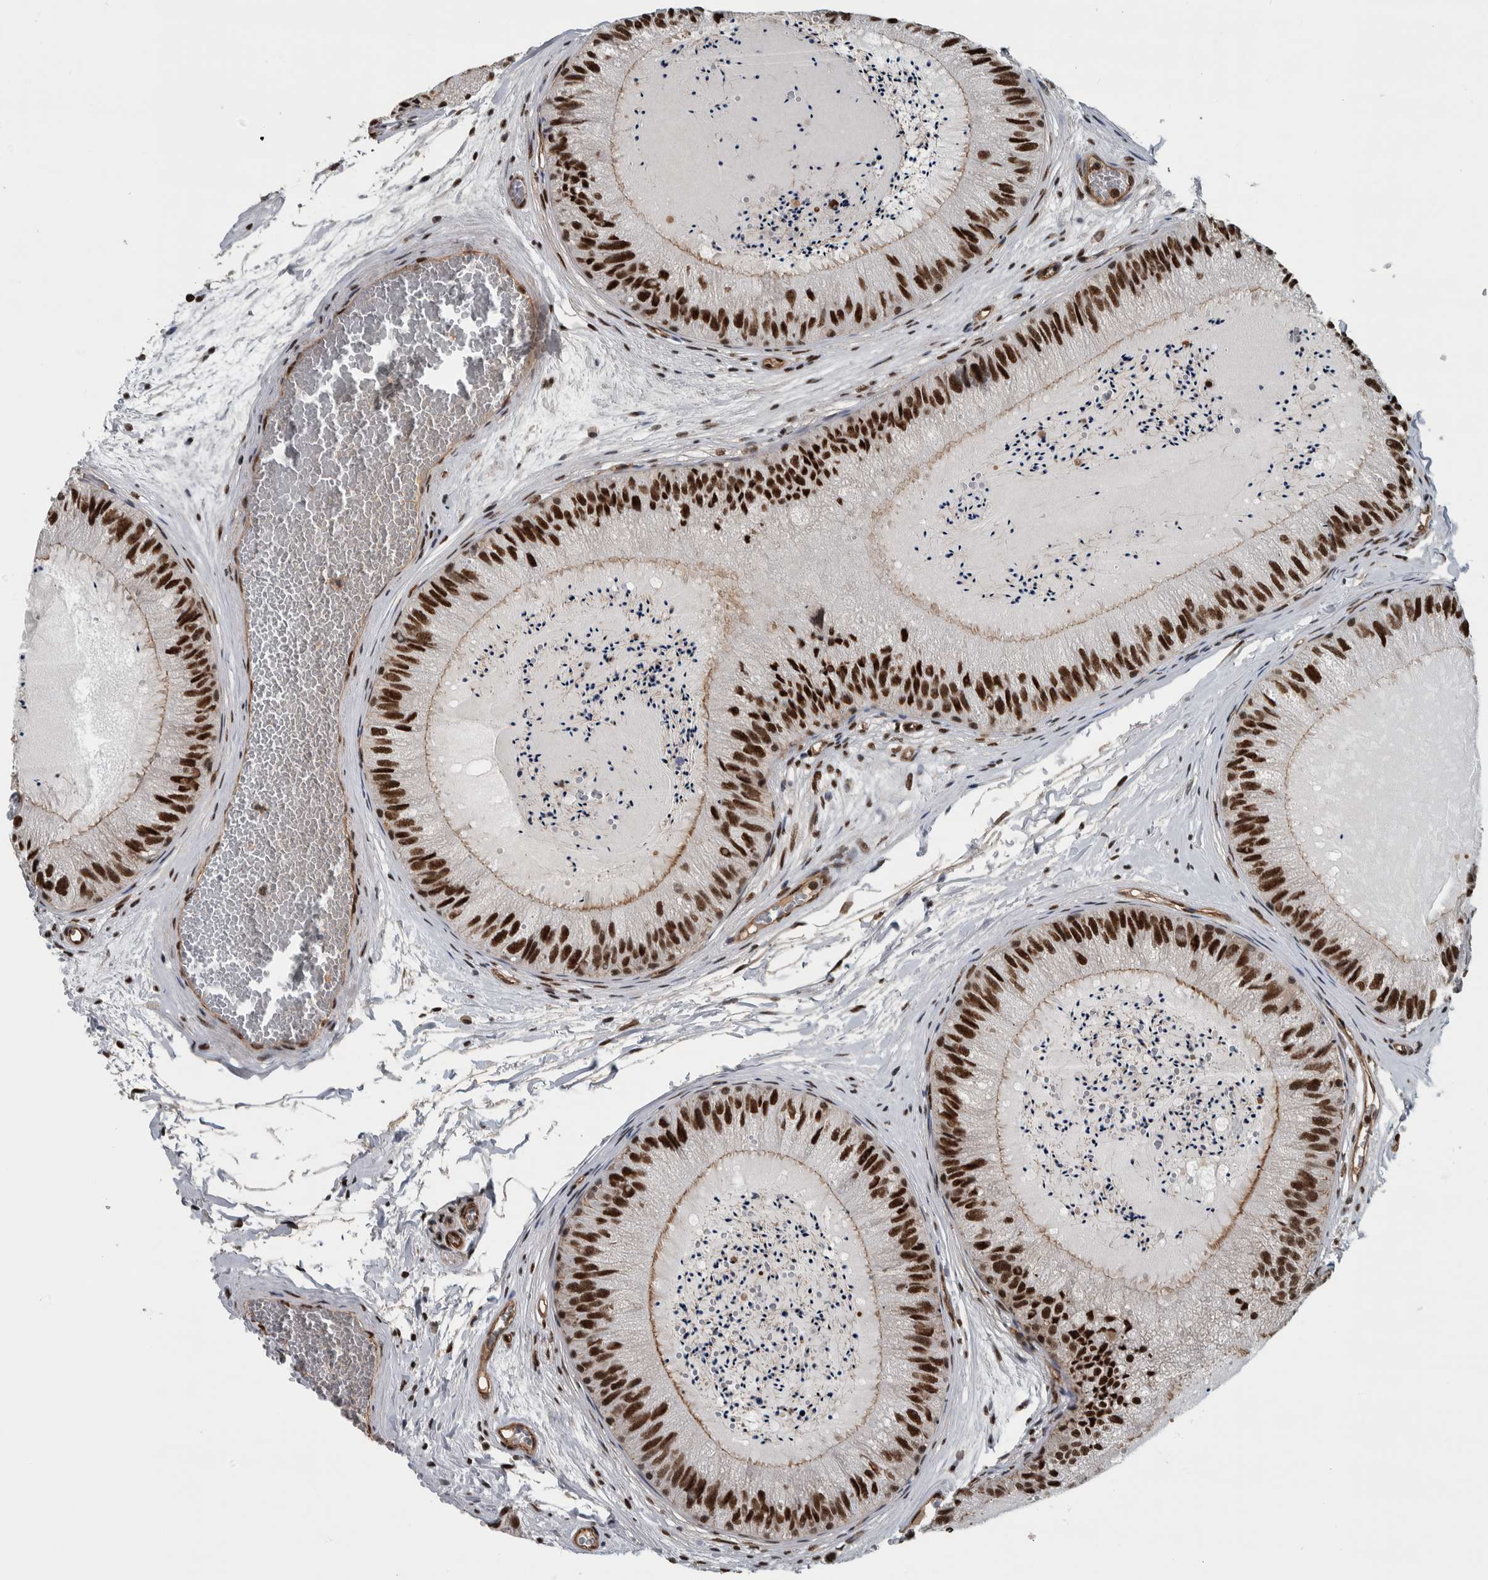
{"staining": {"intensity": "strong", "quantity": ">75%", "location": "nuclear"}, "tissue": "epididymis", "cell_type": "Glandular cells", "image_type": "normal", "snomed": [{"axis": "morphology", "description": "Normal tissue, NOS"}, {"axis": "topography", "description": "Epididymis"}], "caption": "A micrograph of human epididymis stained for a protein displays strong nuclear brown staining in glandular cells.", "gene": "FAM135B", "patient": {"sex": "male", "age": 31}}